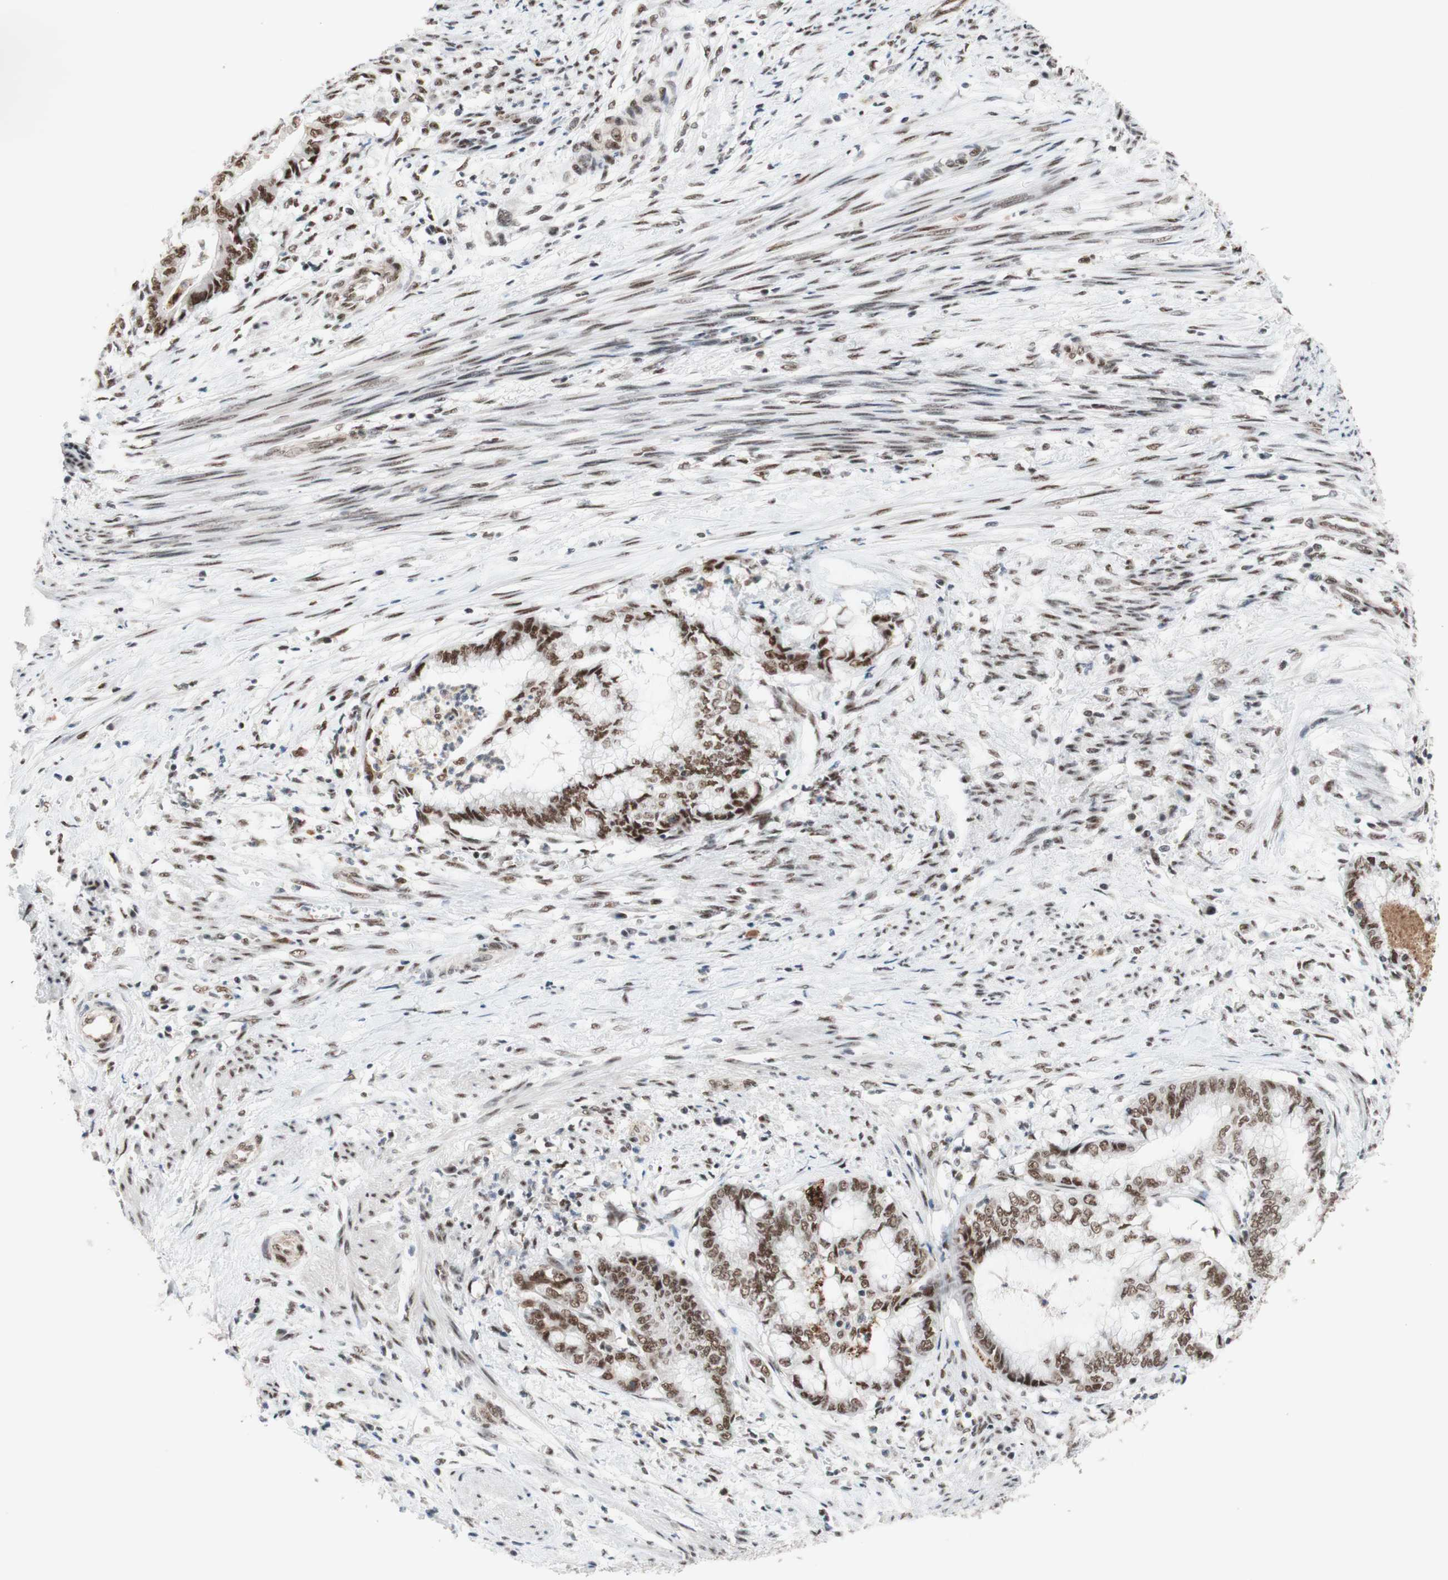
{"staining": {"intensity": "moderate", "quantity": ">75%", "location": "nuclear"}, "tissue": "endometrial cancer", "cell_type": "Tumor cells", "image_type": "cancer", "snomed": [{"axis": "morphology", "description": "Necrosis, NOS"}, {"axis": "morphology", "description": "Adenocarcinoma, NOS"}, {"axis": "topography", "description": "Endometrium"}], "caption": "DAB (3,3'-diaminobenzidine) immunohistochemical staining of adenocarcinoma (endometrial) reveals moderate nuclear protein expression in approximately >75% of tumor cells.", "gene": "PRPF19", "patient": {"sex": "female", "age": 79}}